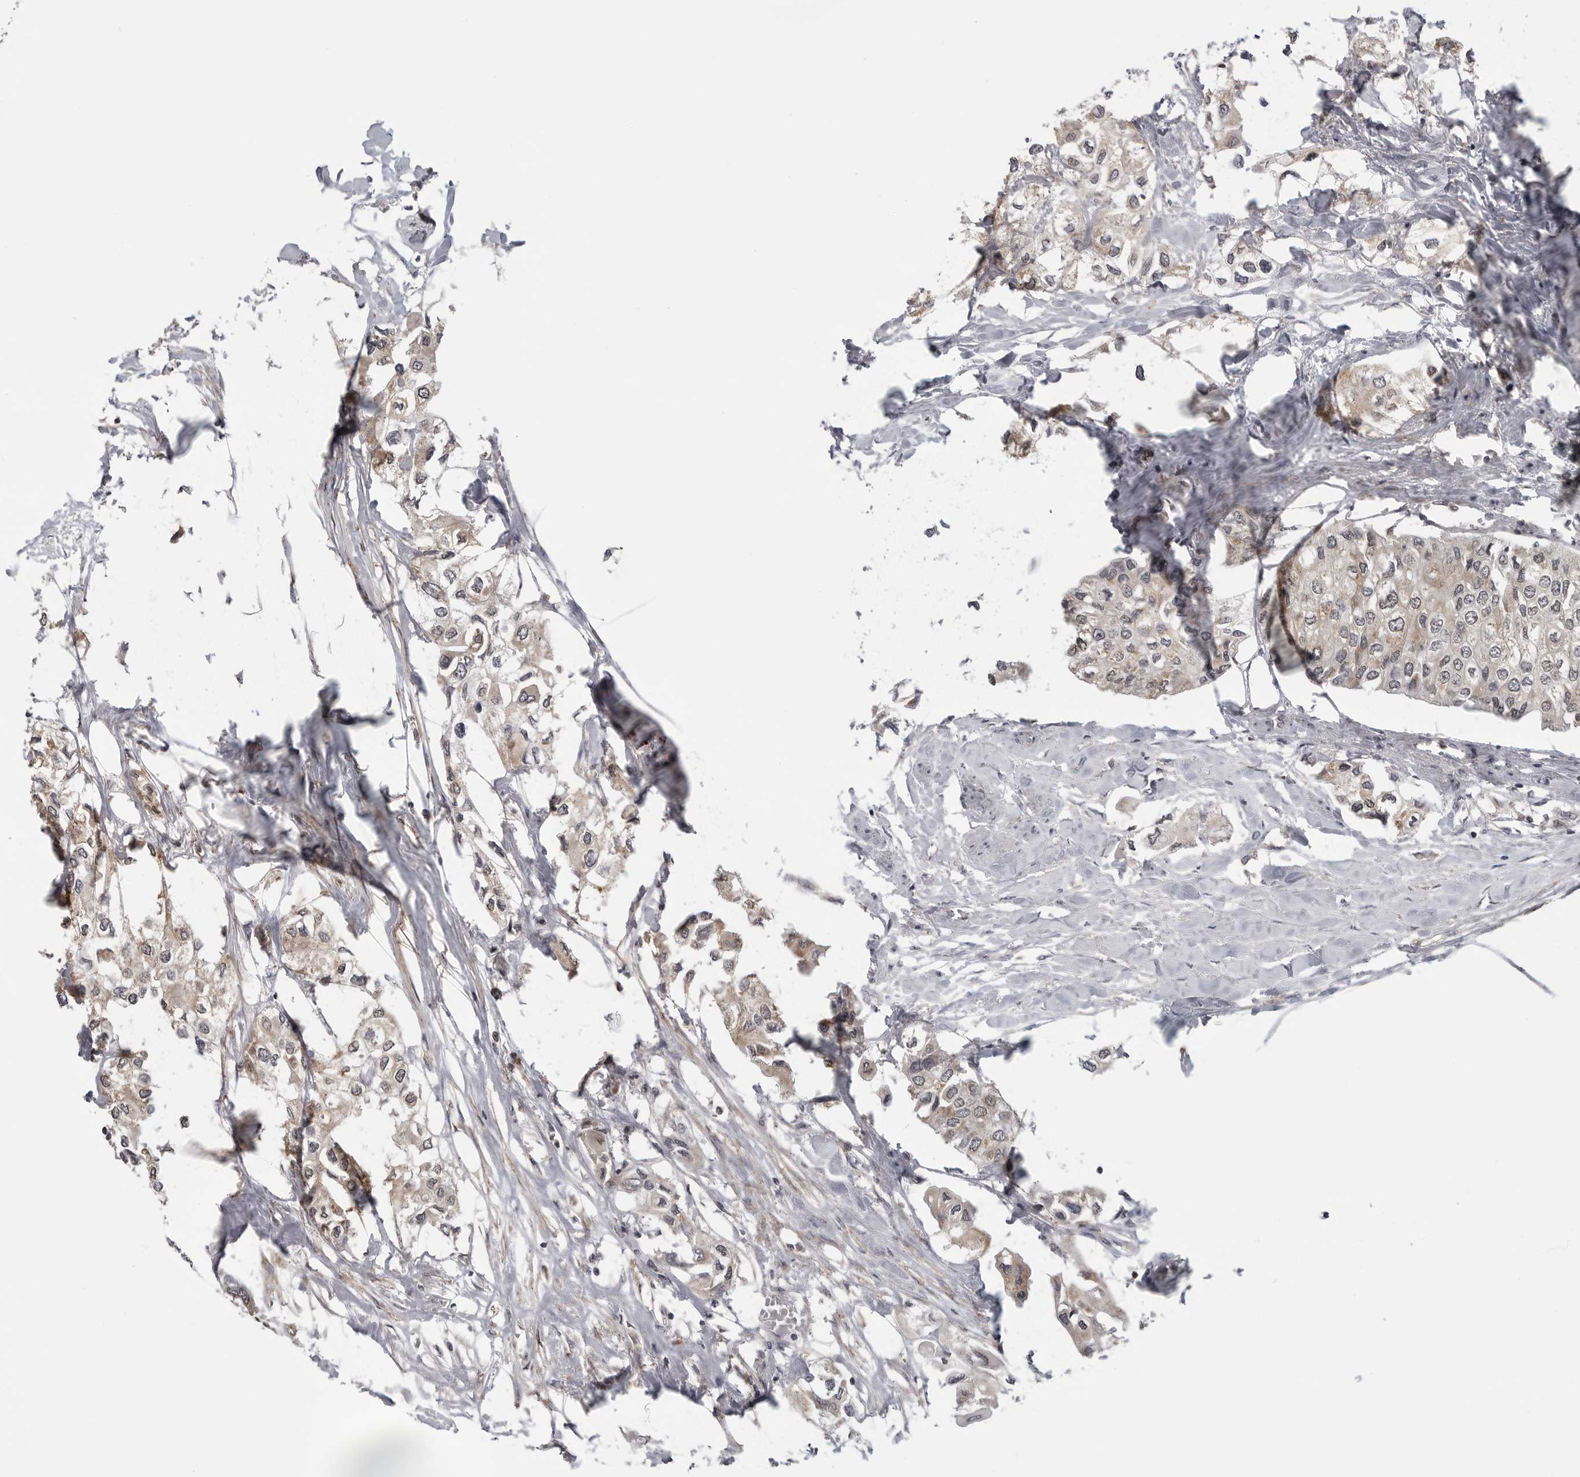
{"staining": {"intensity": "weak", "quantity": ">75%", "location": "cytoplasmic/membranous,nuclear"}, "tissue": "urothelial cancer", "cell_type": "Tumor cells", "image_type": "cancer", "snomed": [{"axis": "morphology", "description": "Urothelial carcinoma, High grade"}, {"axis": "topography", "description": "Urinary bladder"}], "caption": "Immunohistochemistry (IHC) (DAB (3,3'-diaminobenzidine)) staining of human high-grade urothelial carcinoma exhibits weak cytoplasmic/membranous and nuclear protein staining in about >75% of tumor cells.", "gene": "FAAP100", "patient": {"sex": "male", "age": 64}}